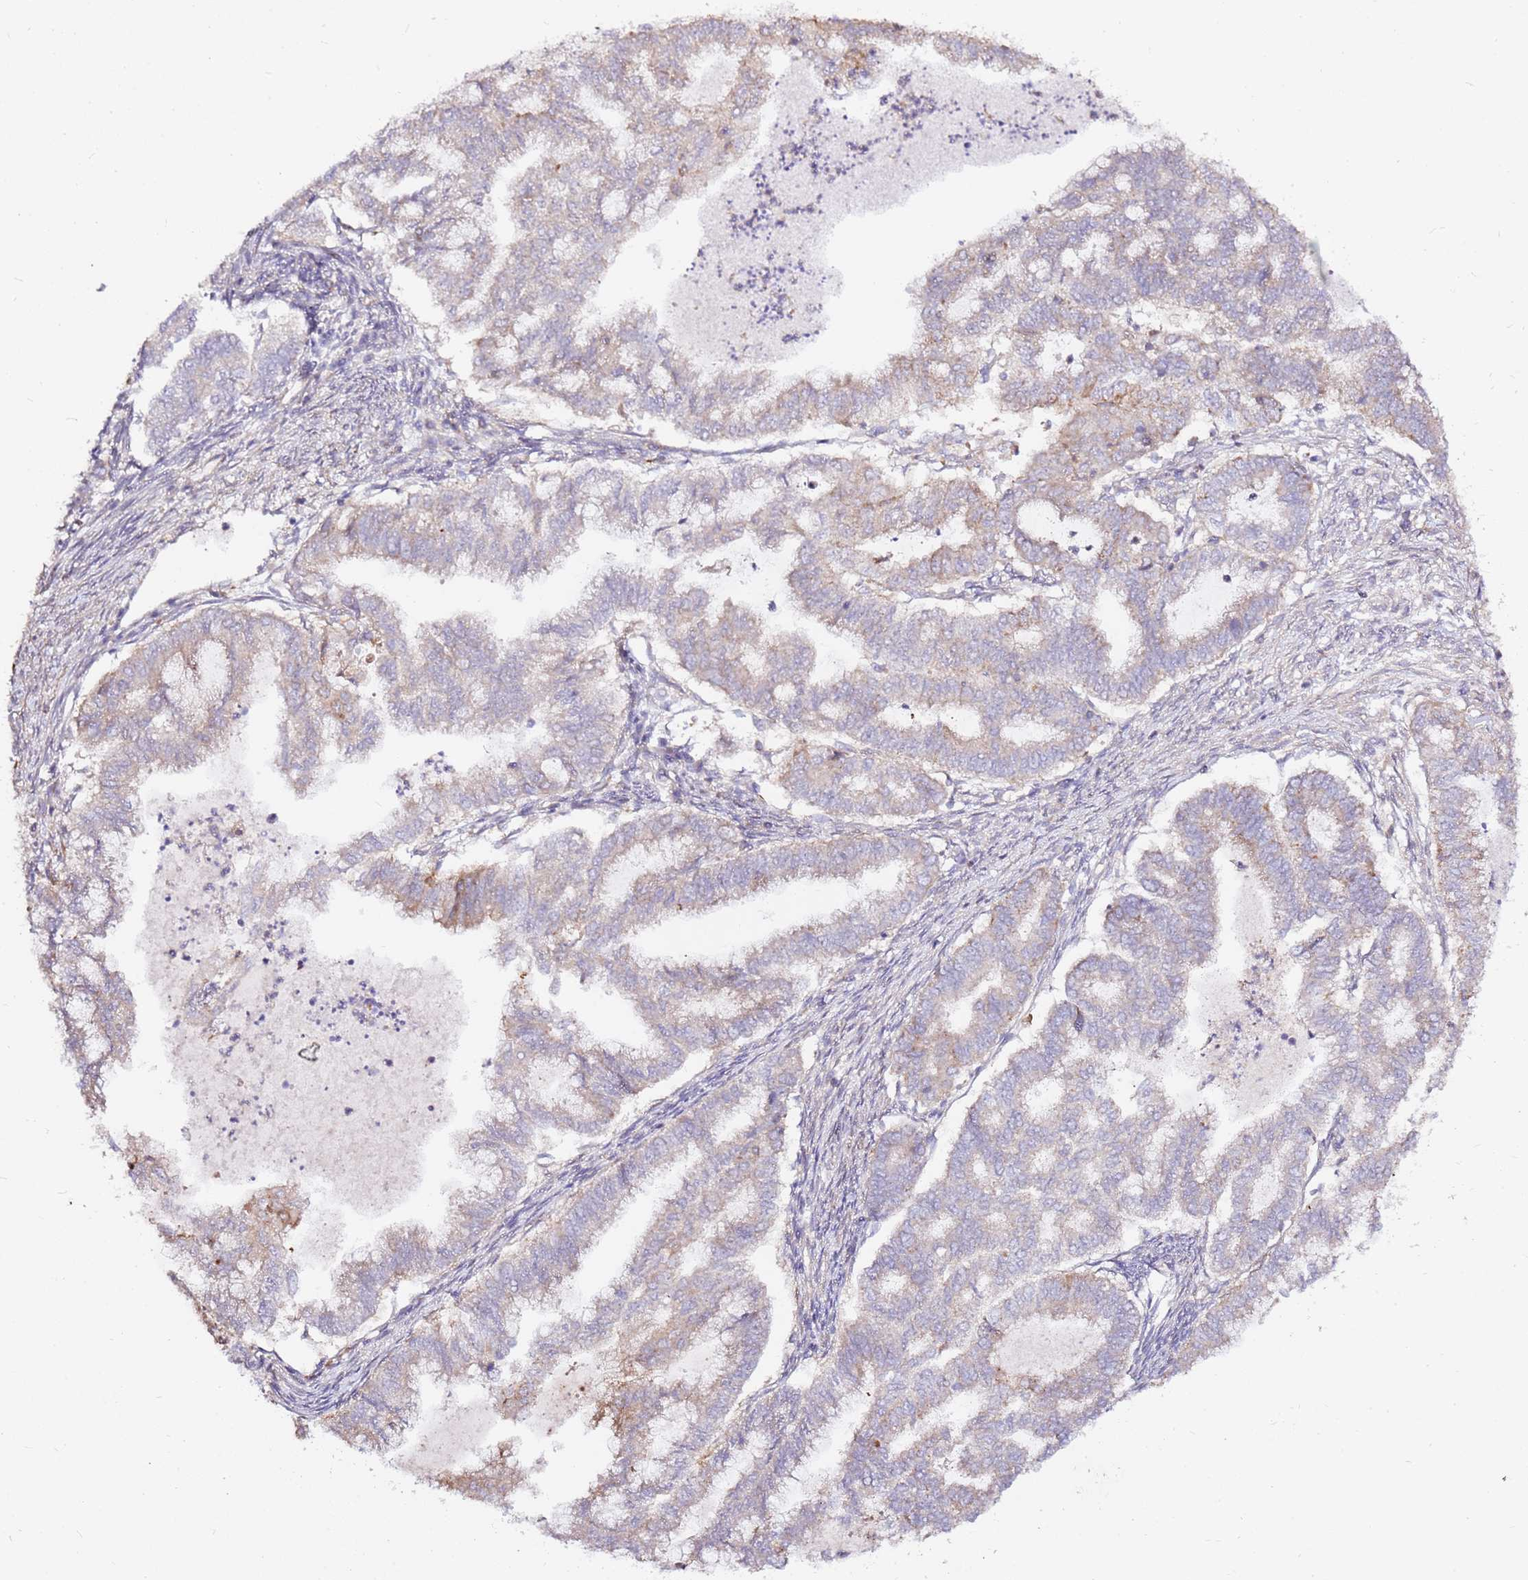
{"staining": {"intensity": "negative", "quantity": "none", "location": "none"}, "tissue": "endometrial cancer", "cell_type": "Tumor cells", "image_type": "cancer", "snomed": [{"axis": "morphology", "description": "Adenocarcinoma, NOS"}, {"axis": "topography", "description": "Endometrium"}], "caption": "Immunohistochemical staining of human adenocarcinoma (endometrial) shows no significant expression in tumor cells.", "gene": "EVA1B", "patient": {"sex": "female", "age": 79}}